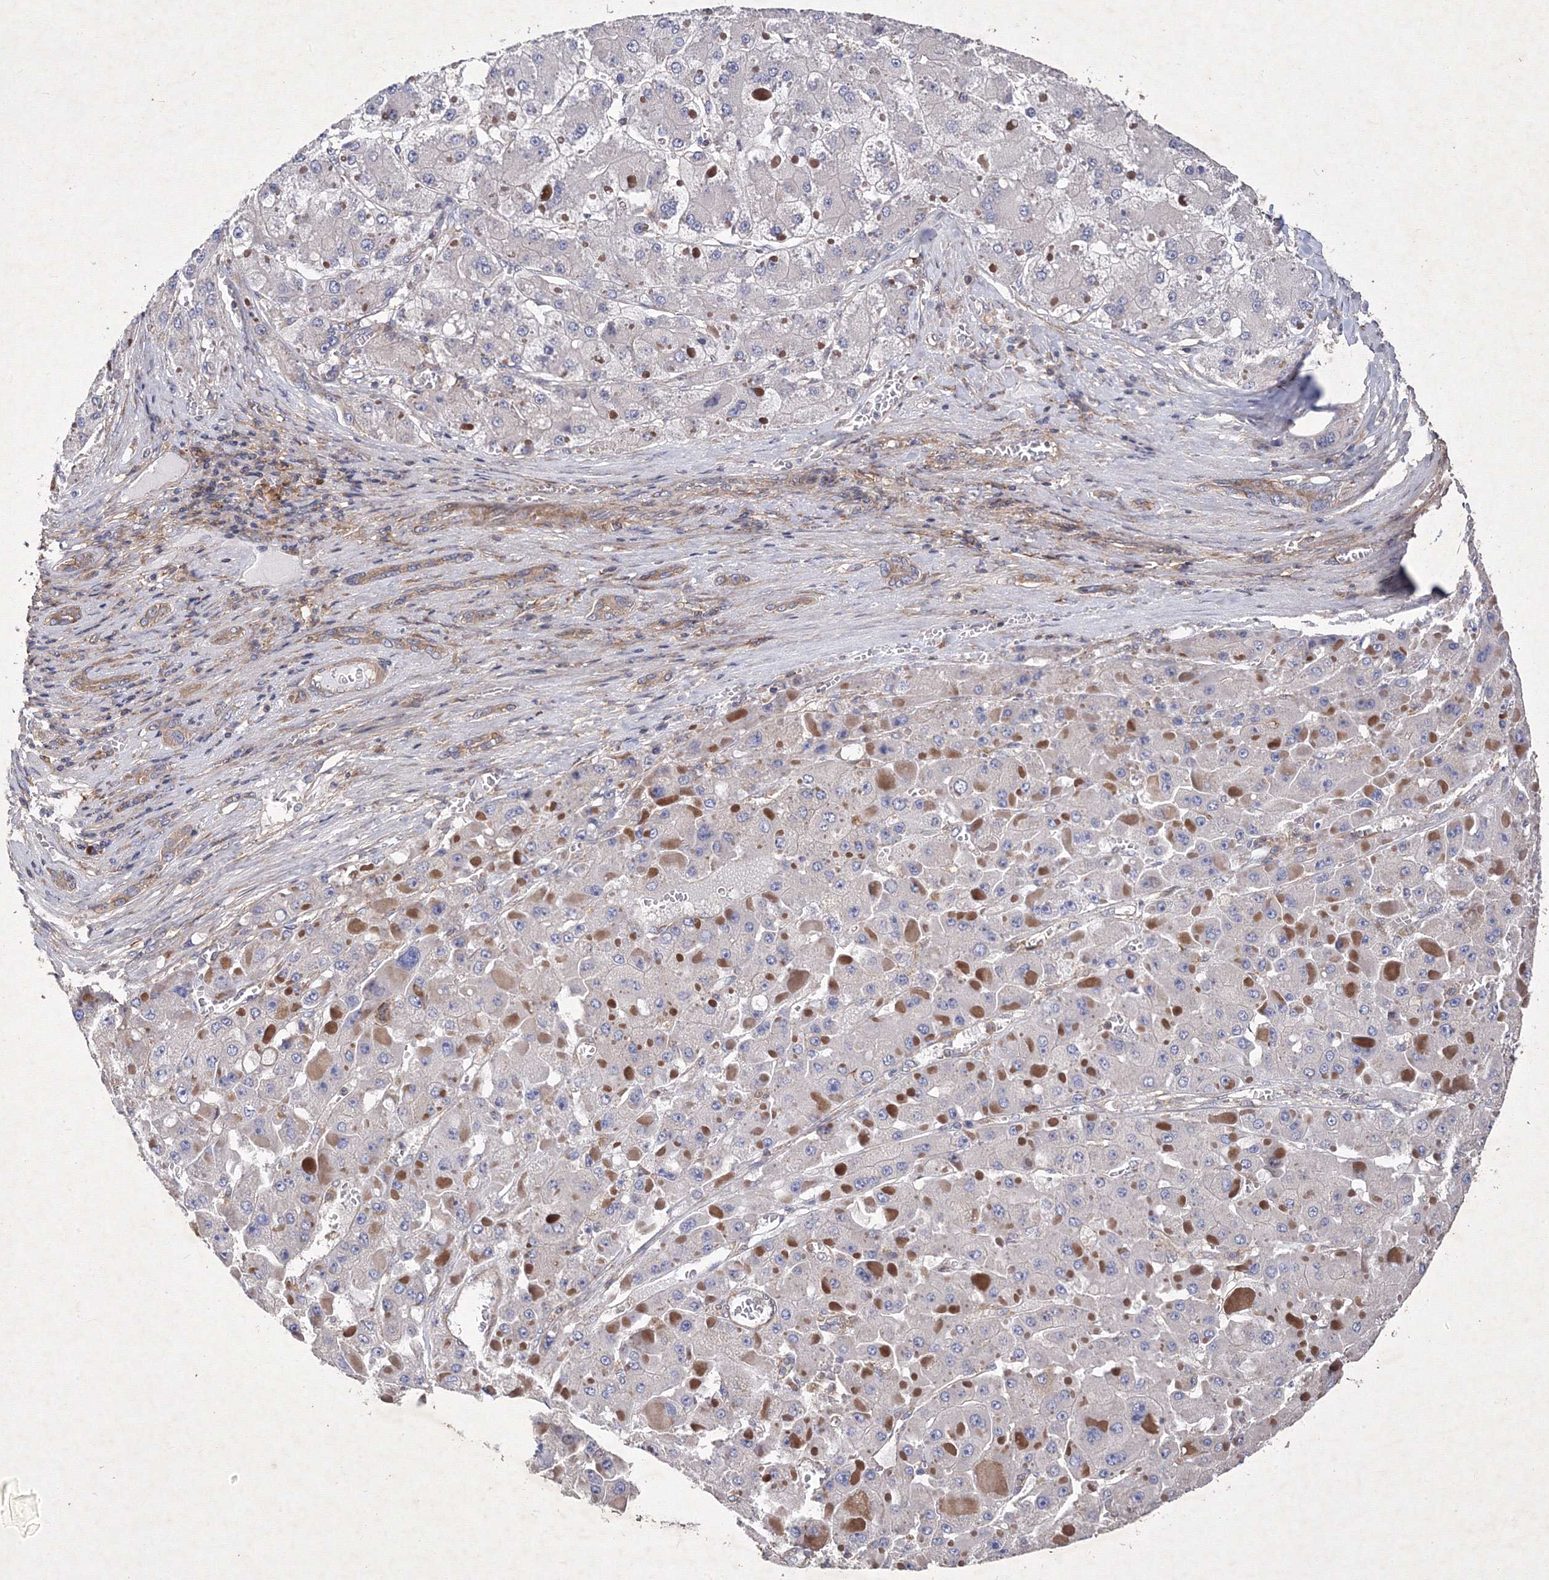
{"staining": {"intensity": "negative", "quantity": "none", "location": "none"}, "tissue": "liver cancer", "cell_type": "Tumor cells", "image_type": "cancer", "snomed": [{"axis": "morphology", "description": "Carcinoma, Hepatocellular, NOS"}, {"axis": "topography", "description": "Liver"}], "caption": "IHC of liver cancer shows no expression in tumor cells. The staining was performed using DAB (3,3'-diaminobenzidine) to visualize the protein expression in brown, while the nuclei were stained in blue with hematoxylin (Magnification: 20x).", "gene": "SNX18", "patient": {"sex": "female", "age": 73}}